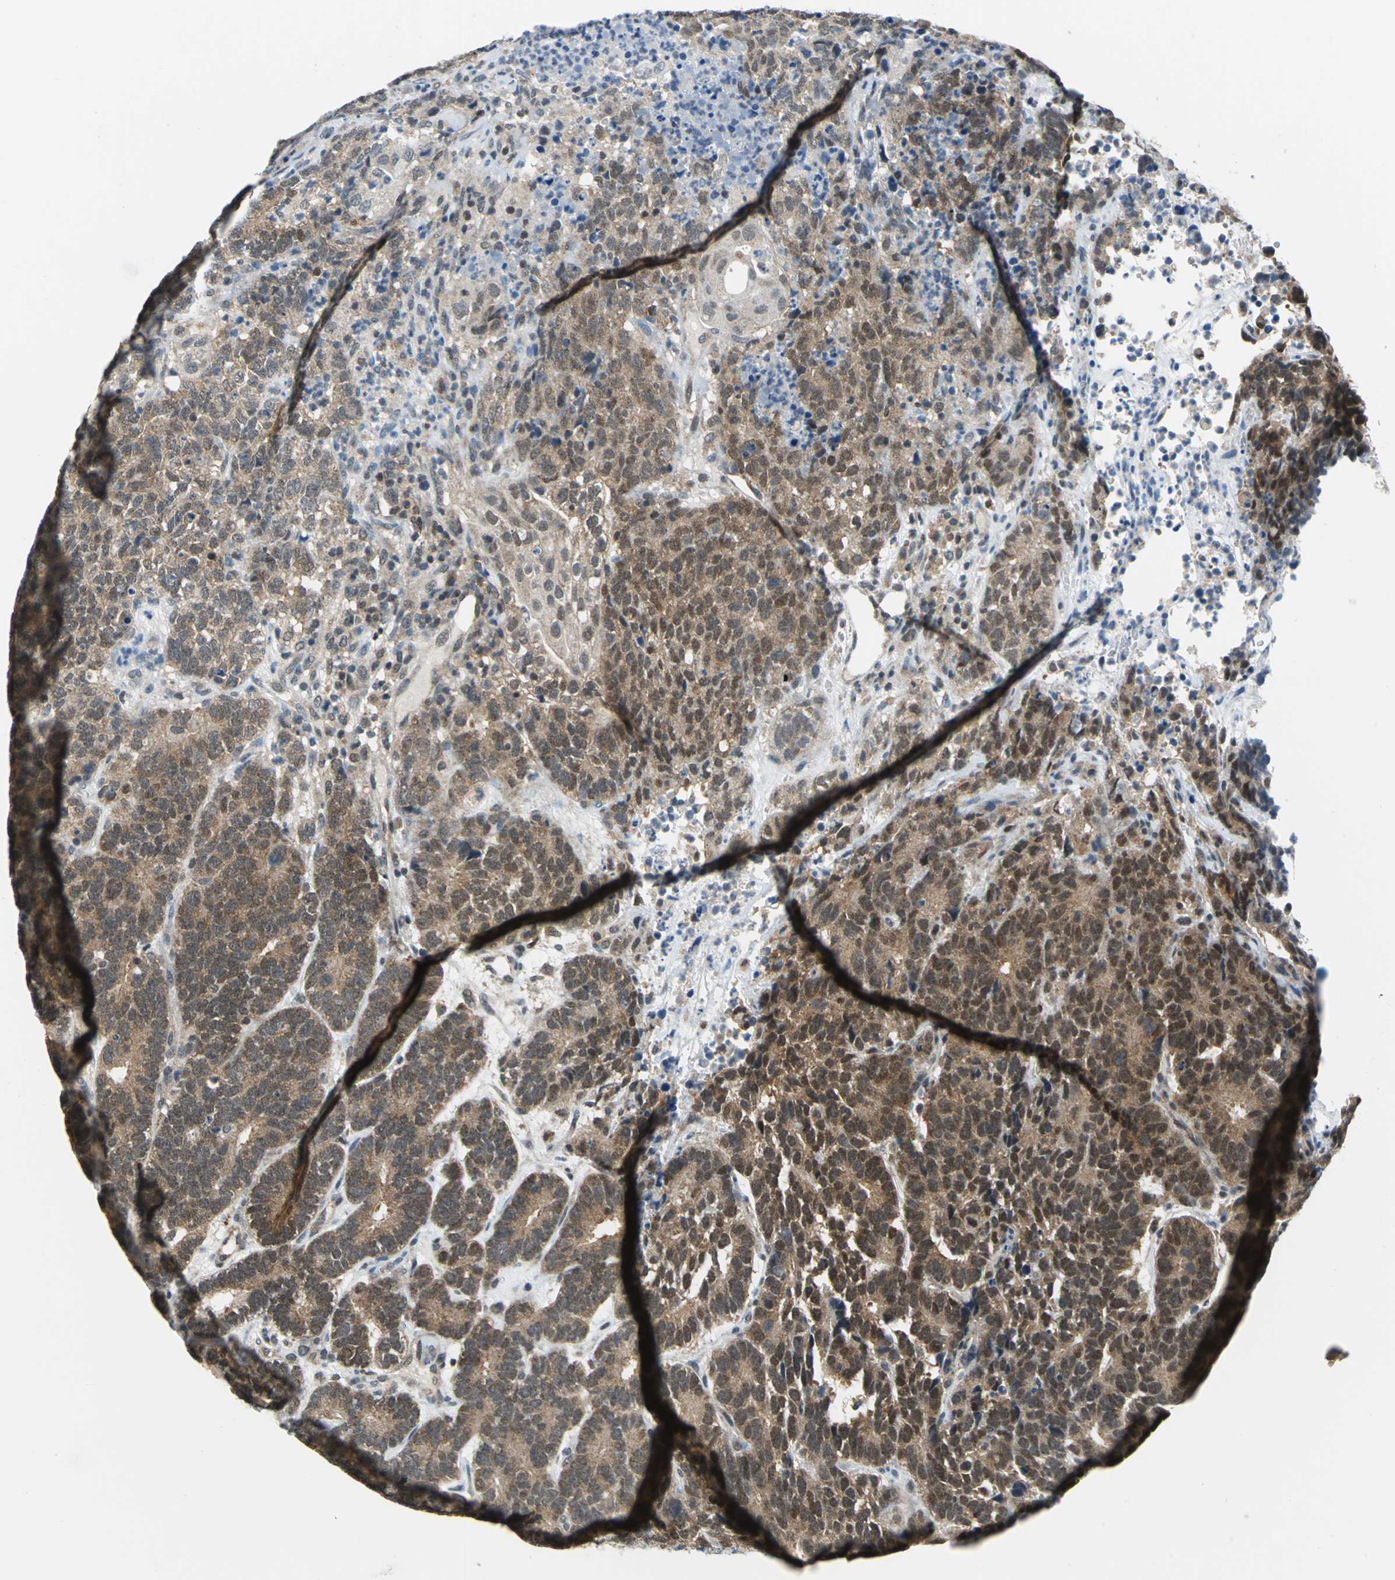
{"staining": {"intensity": "moderate", "quantity": ">75%", "location": "cytoplasmic/membranous"}, "tissue": "testis cancer", "cell_type": "Tumor cells", "image_type": "cancer", "snomed": [{"axis": "morphology", "description": "Carcinoma, Embryonal, NOS"}, {"axis": "topography", "description": "Testis"}], "caption": "Testis cancer was stained to show a protein in brown. There is medium levels of moderate cytoplasmic/membranous staining in approximately >75% of tumor cells.", "gene": "PIN1", "patient": {"sex": "male", "age": 26}}